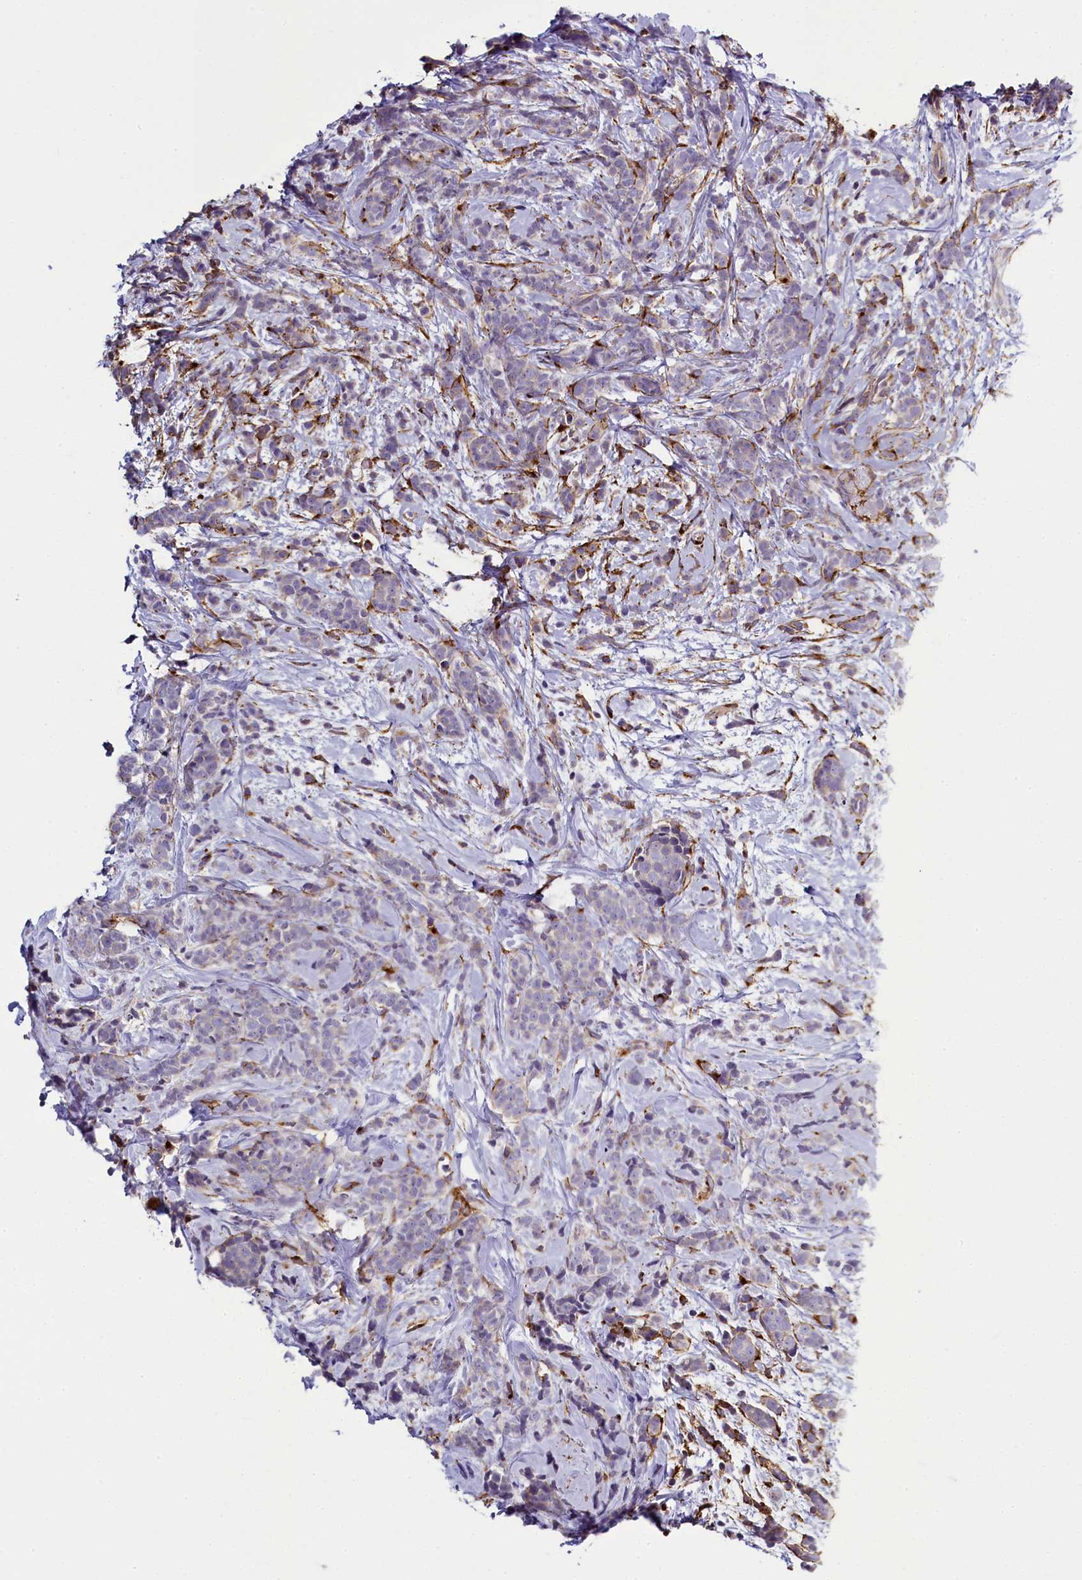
{"staining": {"intensity": "weak", "quantity": "25%-75%", "location": "cytoplasmic/membranous"}, "tissue": "breast cancer", "cell_type": "Tumor cells", "image_type": "cancer", "snomed": [{"axis": "morphology", "description": "Lobular carcinoma"}, {"axis": "topography", "description": "Breast"}], "caption": "Brown immunohistochemical staining in breast cancer (lobular carcinoma) reveals weak cytoplasmic/membranous expression in approximately 25%-75% of tumor cells.", "gene": "MRC2", "patient": {"sex": "female", "age": 58}}